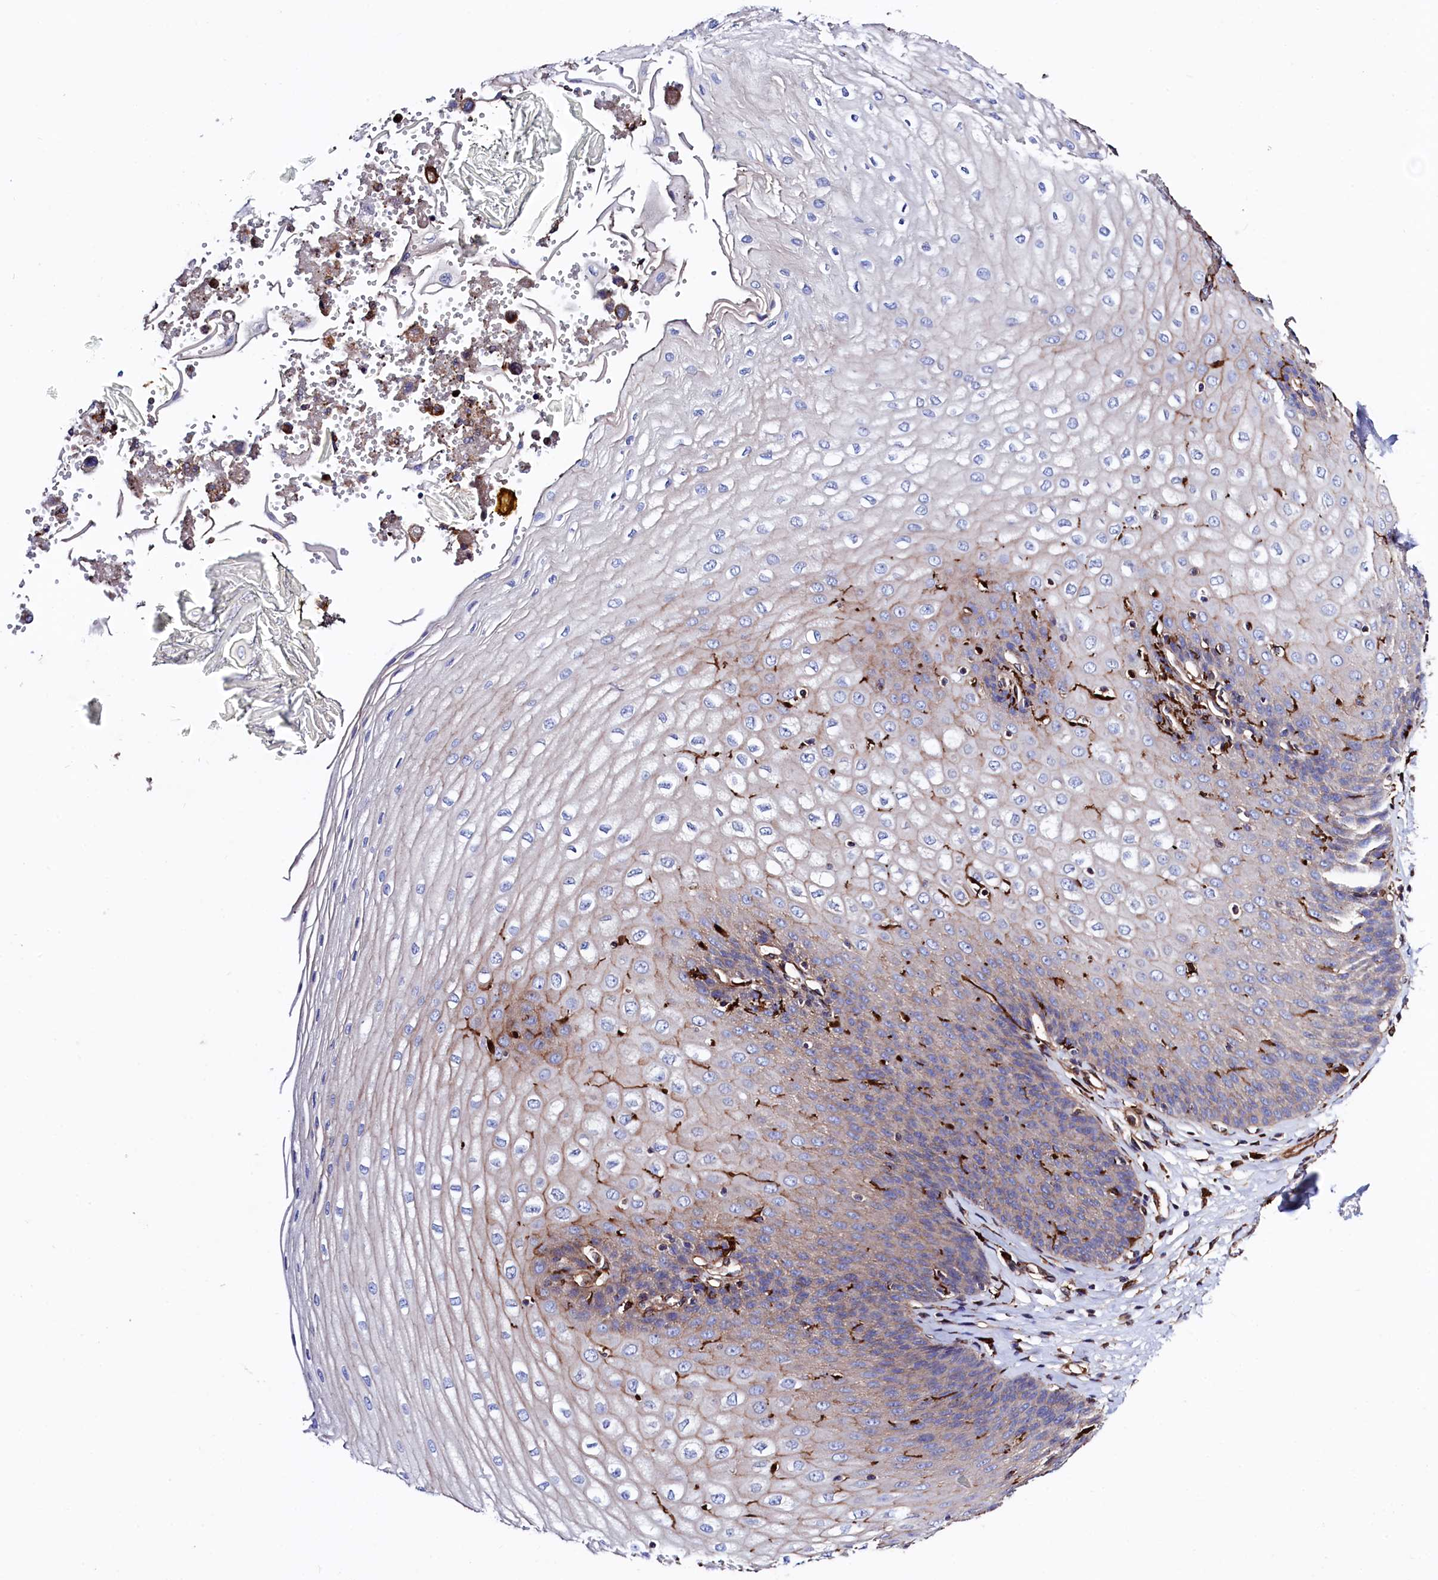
{"staining": {"intensity": "weak", "quantity": "<25%", "location": "cytoplasmic/membranous"}, "tissue": "esophagus", "cell_type": "Squamous epithelial cells", "image_type": "normal", "snomed": [{"axis": "morphology", "description": "Normal tissue, NOS"}, {"axis": "topography", "description": "Esophagus"}], "caption": "DAB (3,3'-diaminobenzidine) immunohistochemical staining of benign human esophagus shows no significant staining in squamous epithelial cells.", "gene": "STAMBPL1", "patient": {"sex": "male", "age": 60}}